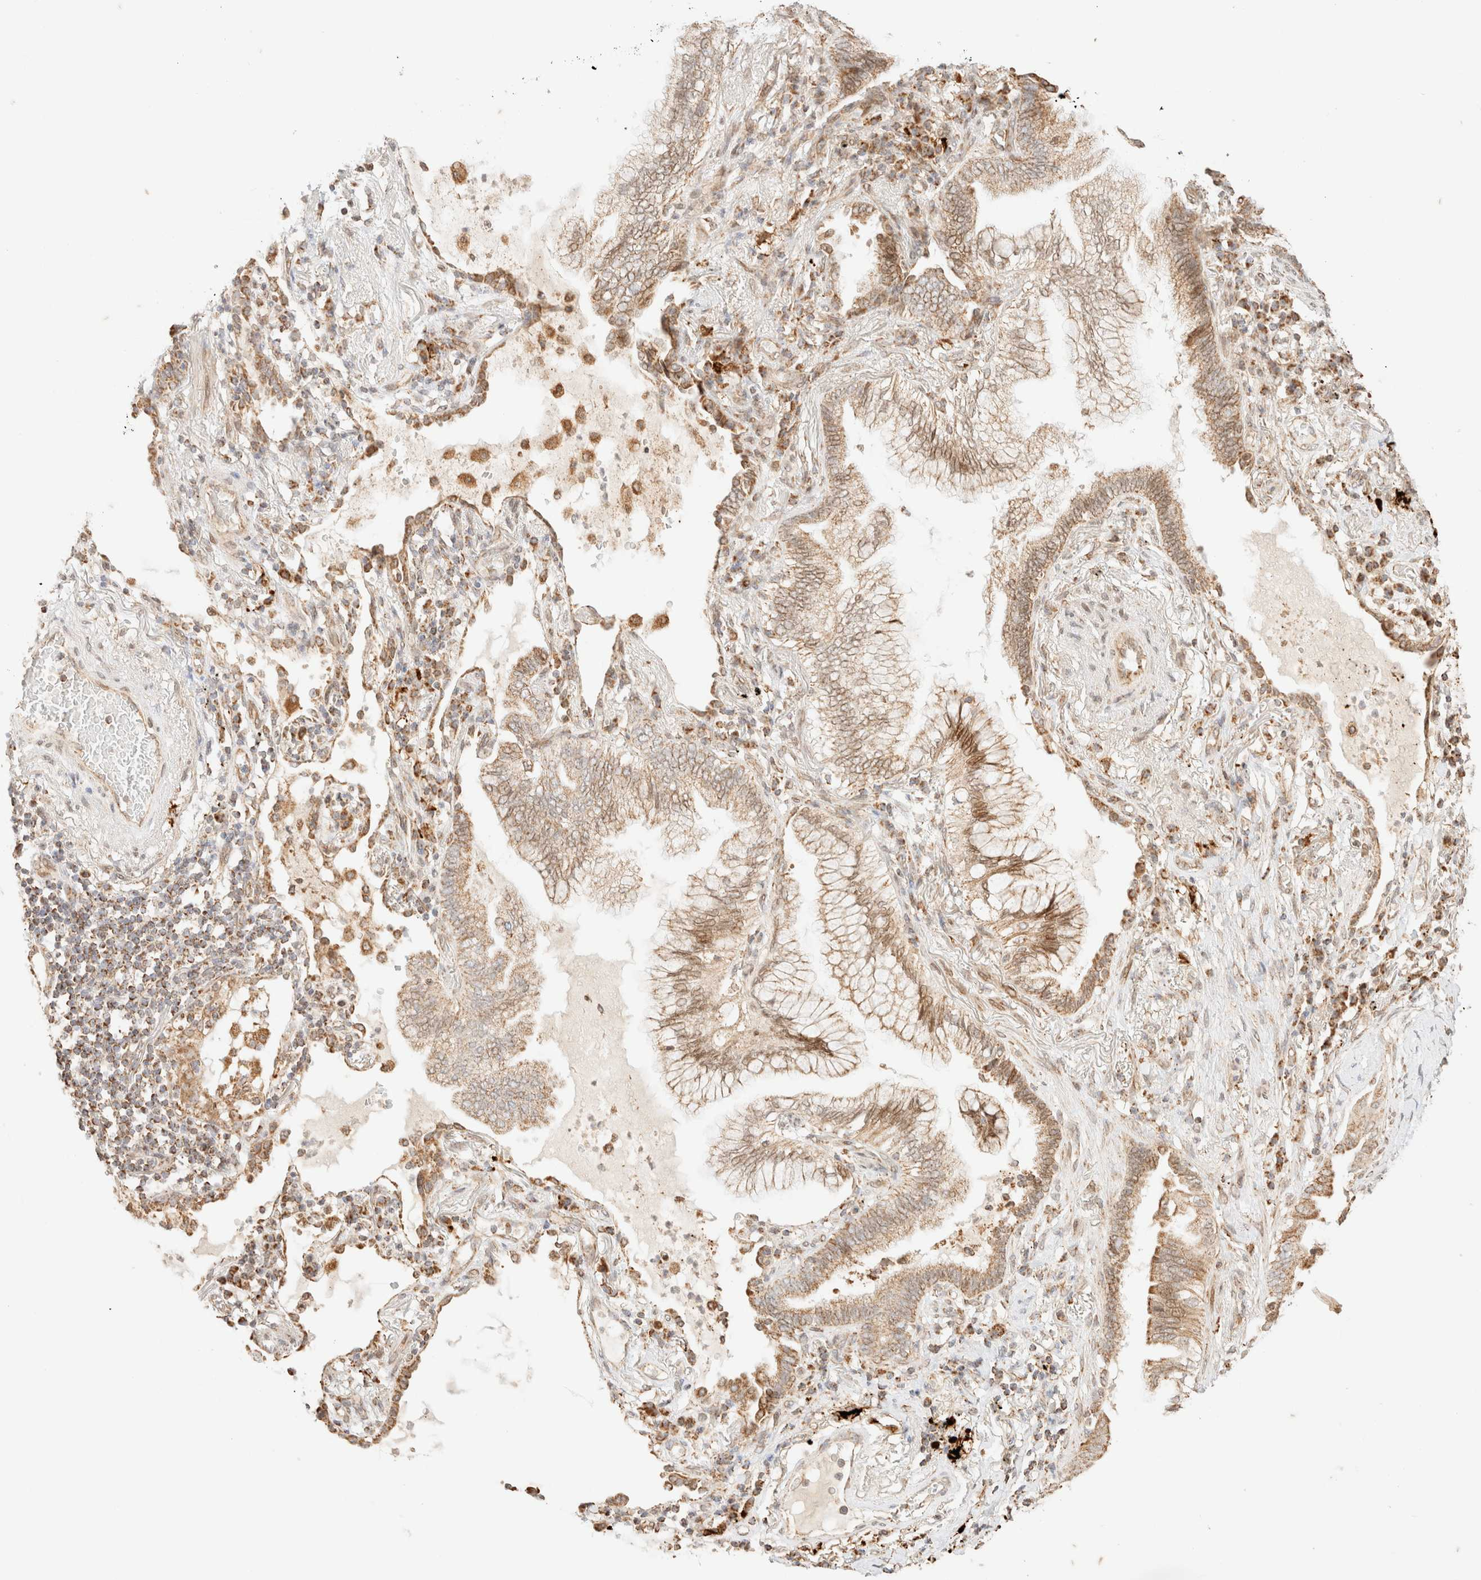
{"staining": {"intensity": "moderate", "quantity": ">75%", "location": "cytoplasmic/membranous"}, "tissue": "lung cancer", "cell_type": "Tumor cells", "image_type": "cancer", "snomed": [{"axis": "morphology", "description": "Adenocarcinoma, NOS"}, {"axis": "topography", "description": "Lung"}], "caption": "There is medium levels of moderate cytoplasmic/membranous expression in tumor cells of lung cancer (adenocarcinoma), as demonstrated by immunohistochemical staining (brown color).", "gene": "TACO1", "patient": {"sex": "female", "age": 70}}